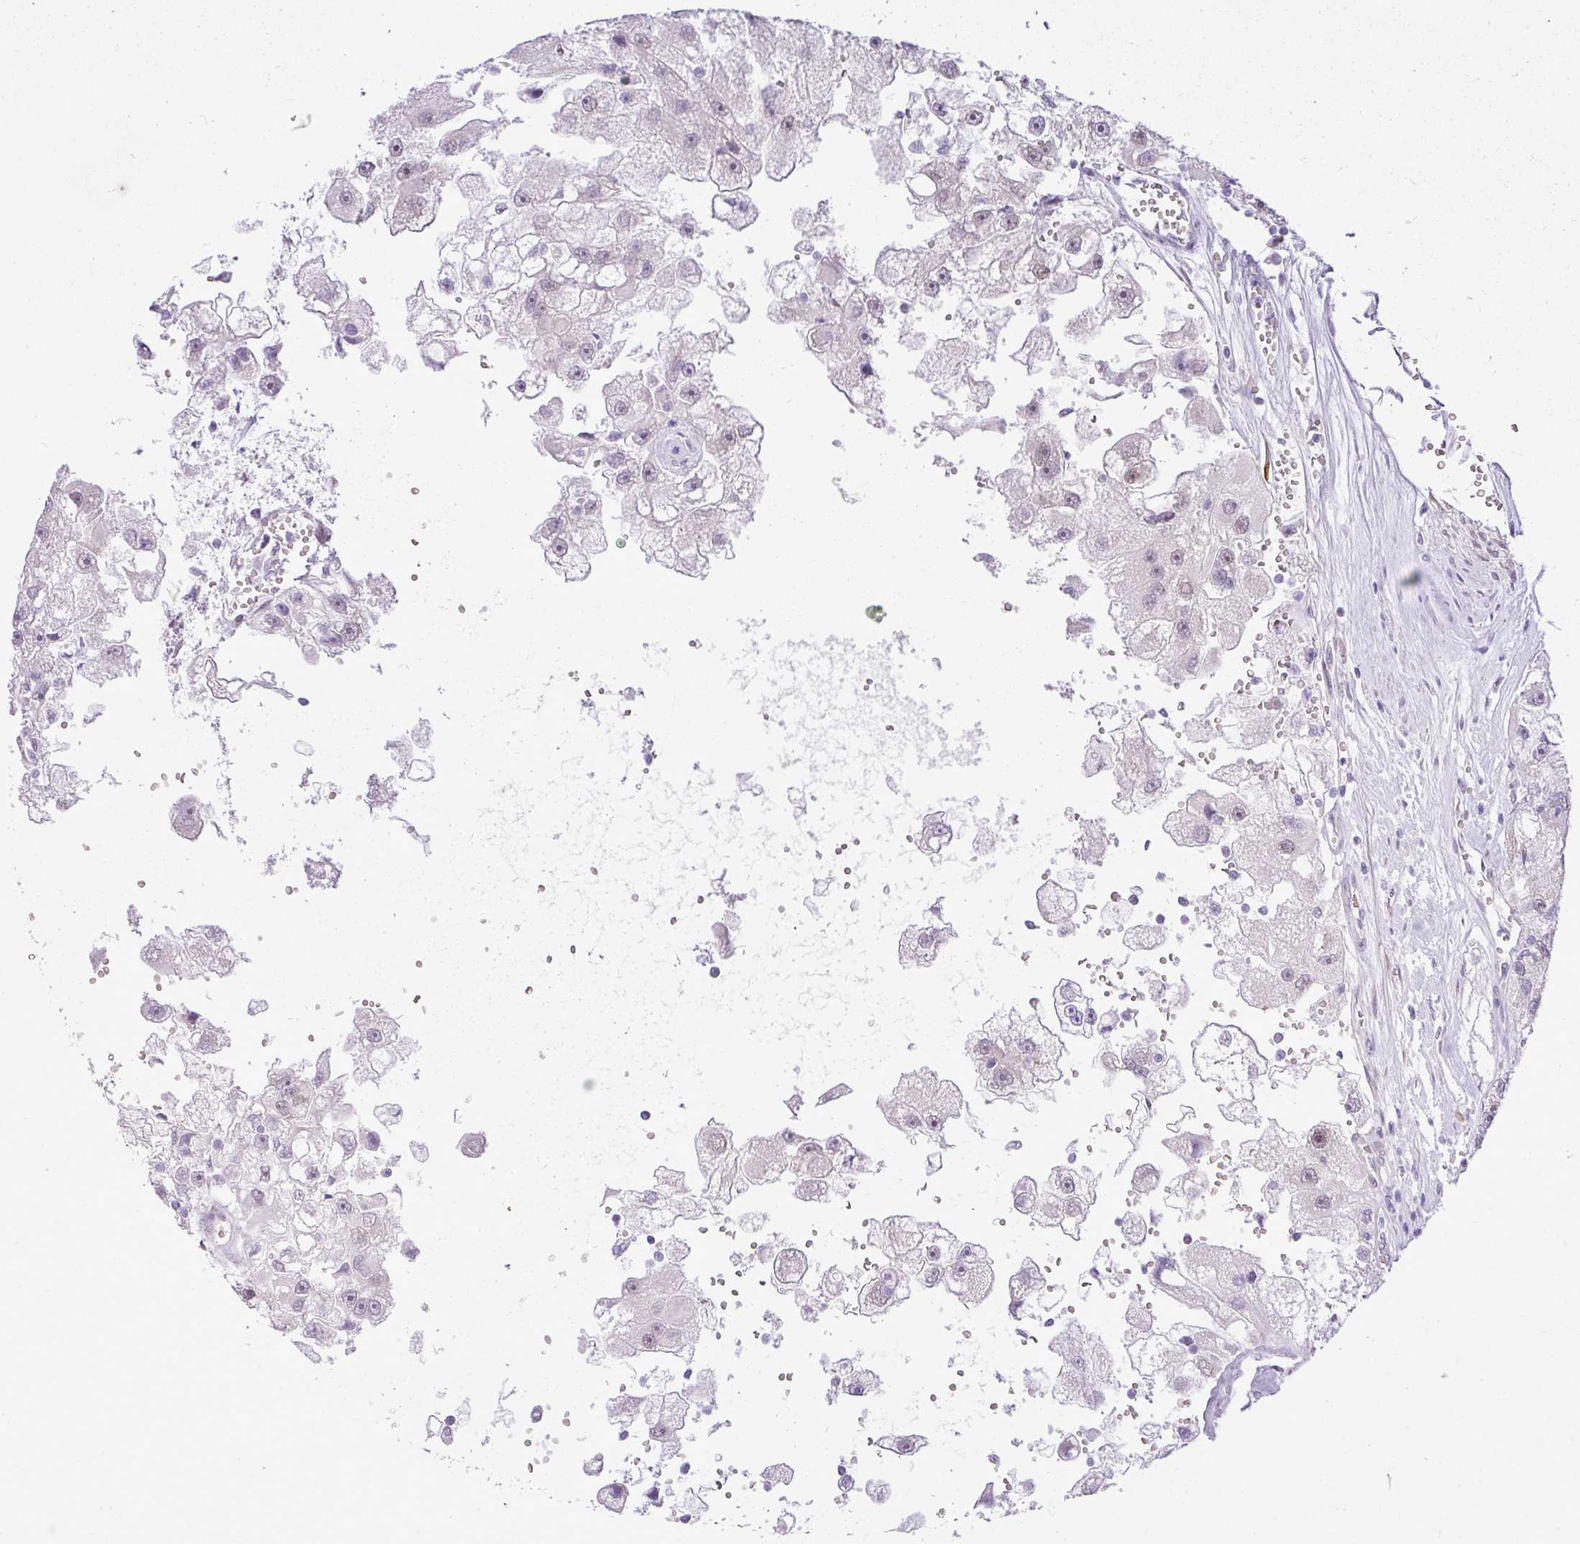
{"staining": {"intensity": "negative", "quantity": "none", "location": "none"}, "tissue": "renal cancer", "cell_type": "Tumor cells", "image_type": "cancer", "snomed": [{"axis": "morphology", "description": "Adenocarcinoma, NOS"}, {"axis": "topography", "description": "Kidney"}], "caption": "An IHC photomicrograph of renal adenocarcinoma is shown. There is no staining in tumor cells of renal adenocarcinoma.", "gene": "ELOA2", "patient": {"sex": "male", "age": 63}}